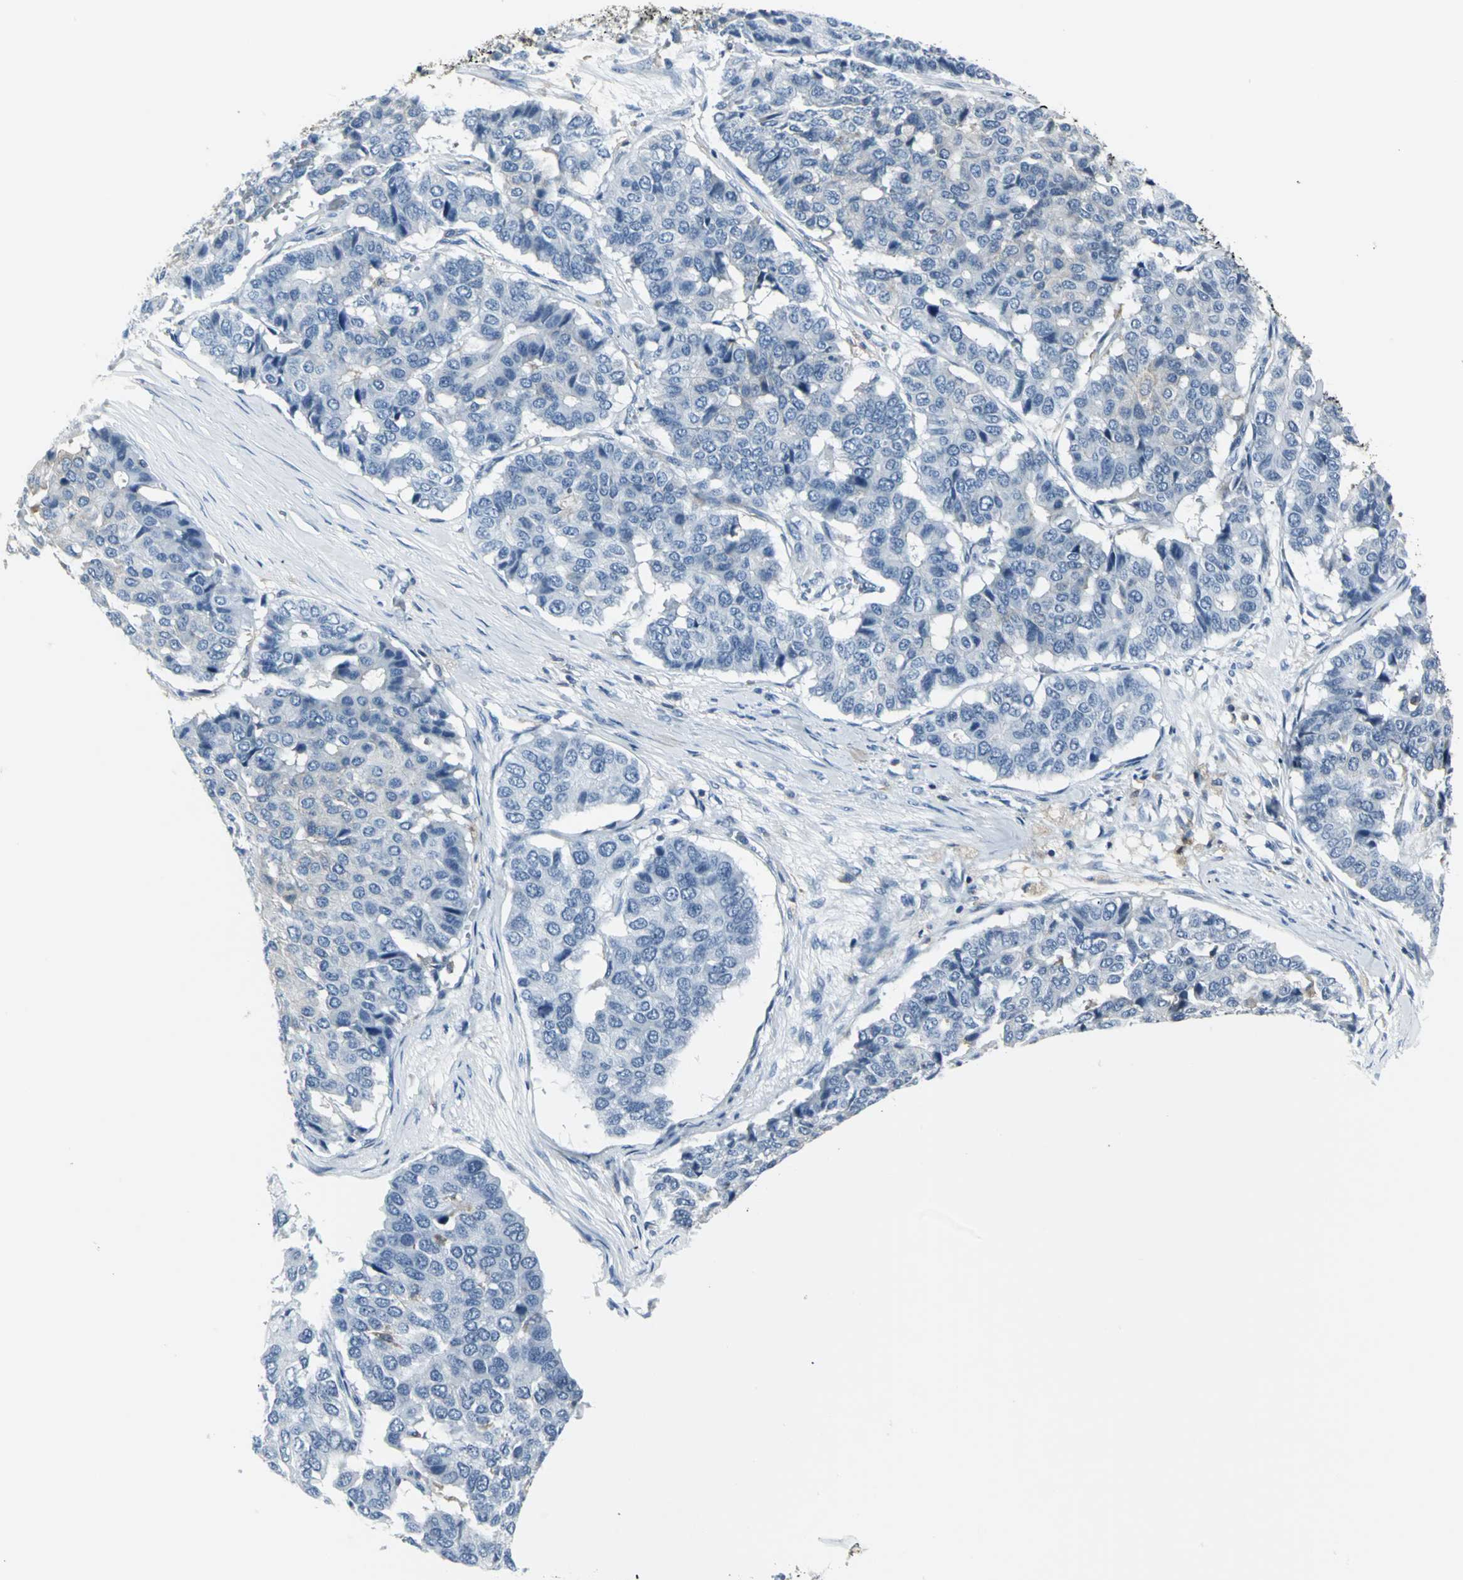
{"staining": {"intensity": "negative", "quantity": "none", "location": "none"}, "tissue": "pancreatic cancer", "cell_type": "Tumor cells", "image_type": "cancer", "snomed": [{"axis": "morphology", "description": "Adenocarcinoma, NOS"}, {"axis": "topography", "description": "Pancreas"}], "caption": "High magnification brightfield microscopy of pancreatic cancer (adenocarcinoma) stained with DAB (3,3'-diaminobenzidine) (brown) and counterstained with hematoxylin (blue): tumor cells show no significant staining. Brightfield microscopy of immunohistochemistry stained with DAB (brown) and hematoxylin (blue), captured at high magnification.", "gene": "IQGAP2", "patient": {"sex": "male", "age": 50}}